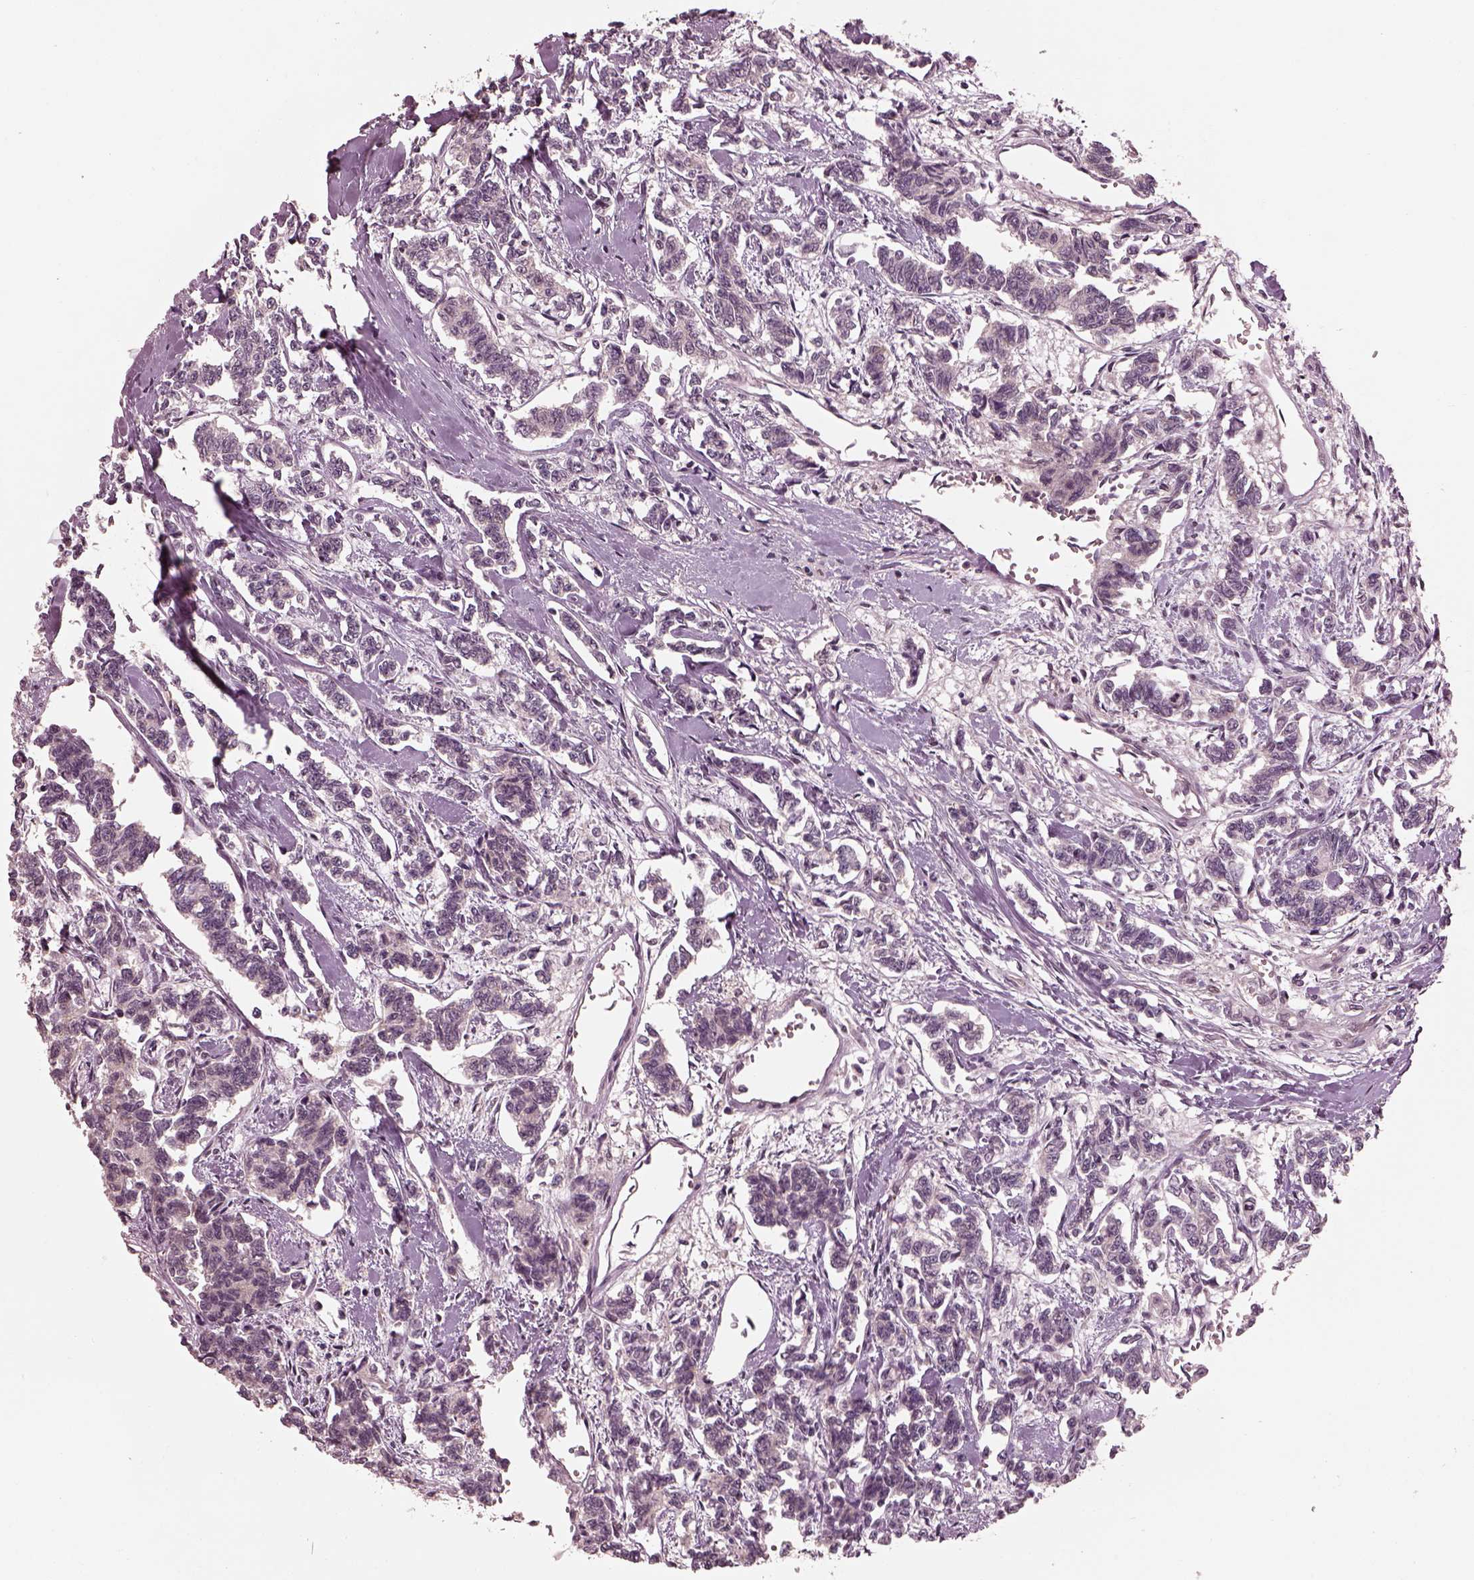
{"staining": {"intensity": "negative", "quantity": "none", "location": "none"}, "tissue": "carcinoid", "cell_type": "Tumor cells", "image_type": "cancer", "snomed": [{"axis": "morphology", "description": "Carcinoid, malignant, NOS"}, {"axis": "topography", "description": "Kidney"}], "caption": "The photomicrograph demonstrates no significant expression in tumor cells of carcinoid (malignant).", "gene": "LSM14A", "patient": {"sex": "female", "age": 41}}